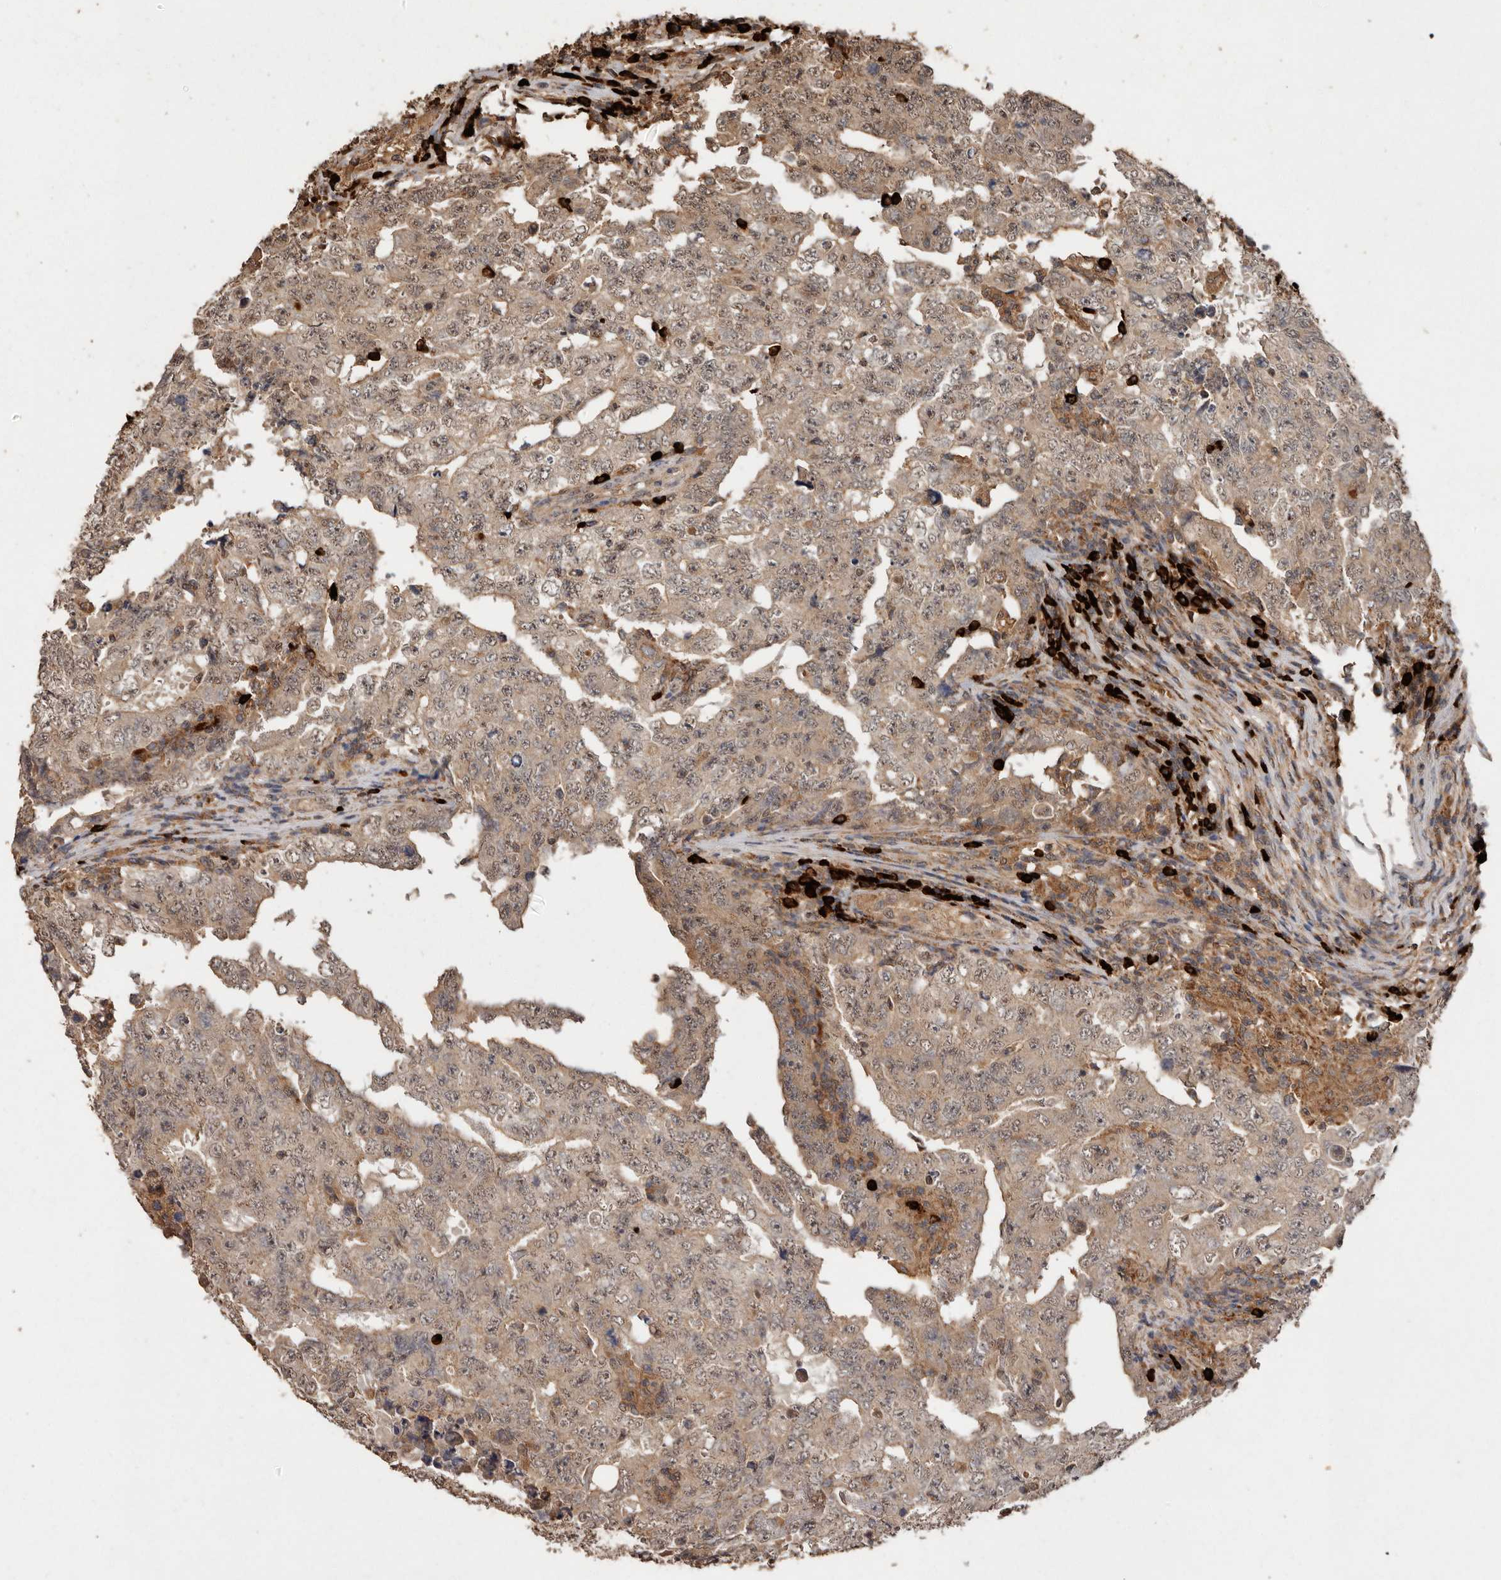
{"staining": {"intensity": "weak", "quantity": ">75%", "location": "nuclear"}, "tissue": "testis cancer", "cell_type": "Tumor cells", "image_type": "cancer", "snomed": [{"axis": "morphology", "description": "Carcinoma, Embryonal, NOS"}, {"axis": "topography", "description": "Testis"}], "caption": "Protein staining demonstrates weak nuclear staining in about >75% of tumor cells in testis embryonal carcinoma.", "gene": "RWDD1", "patient": {"sex": "male", "age": 26}}